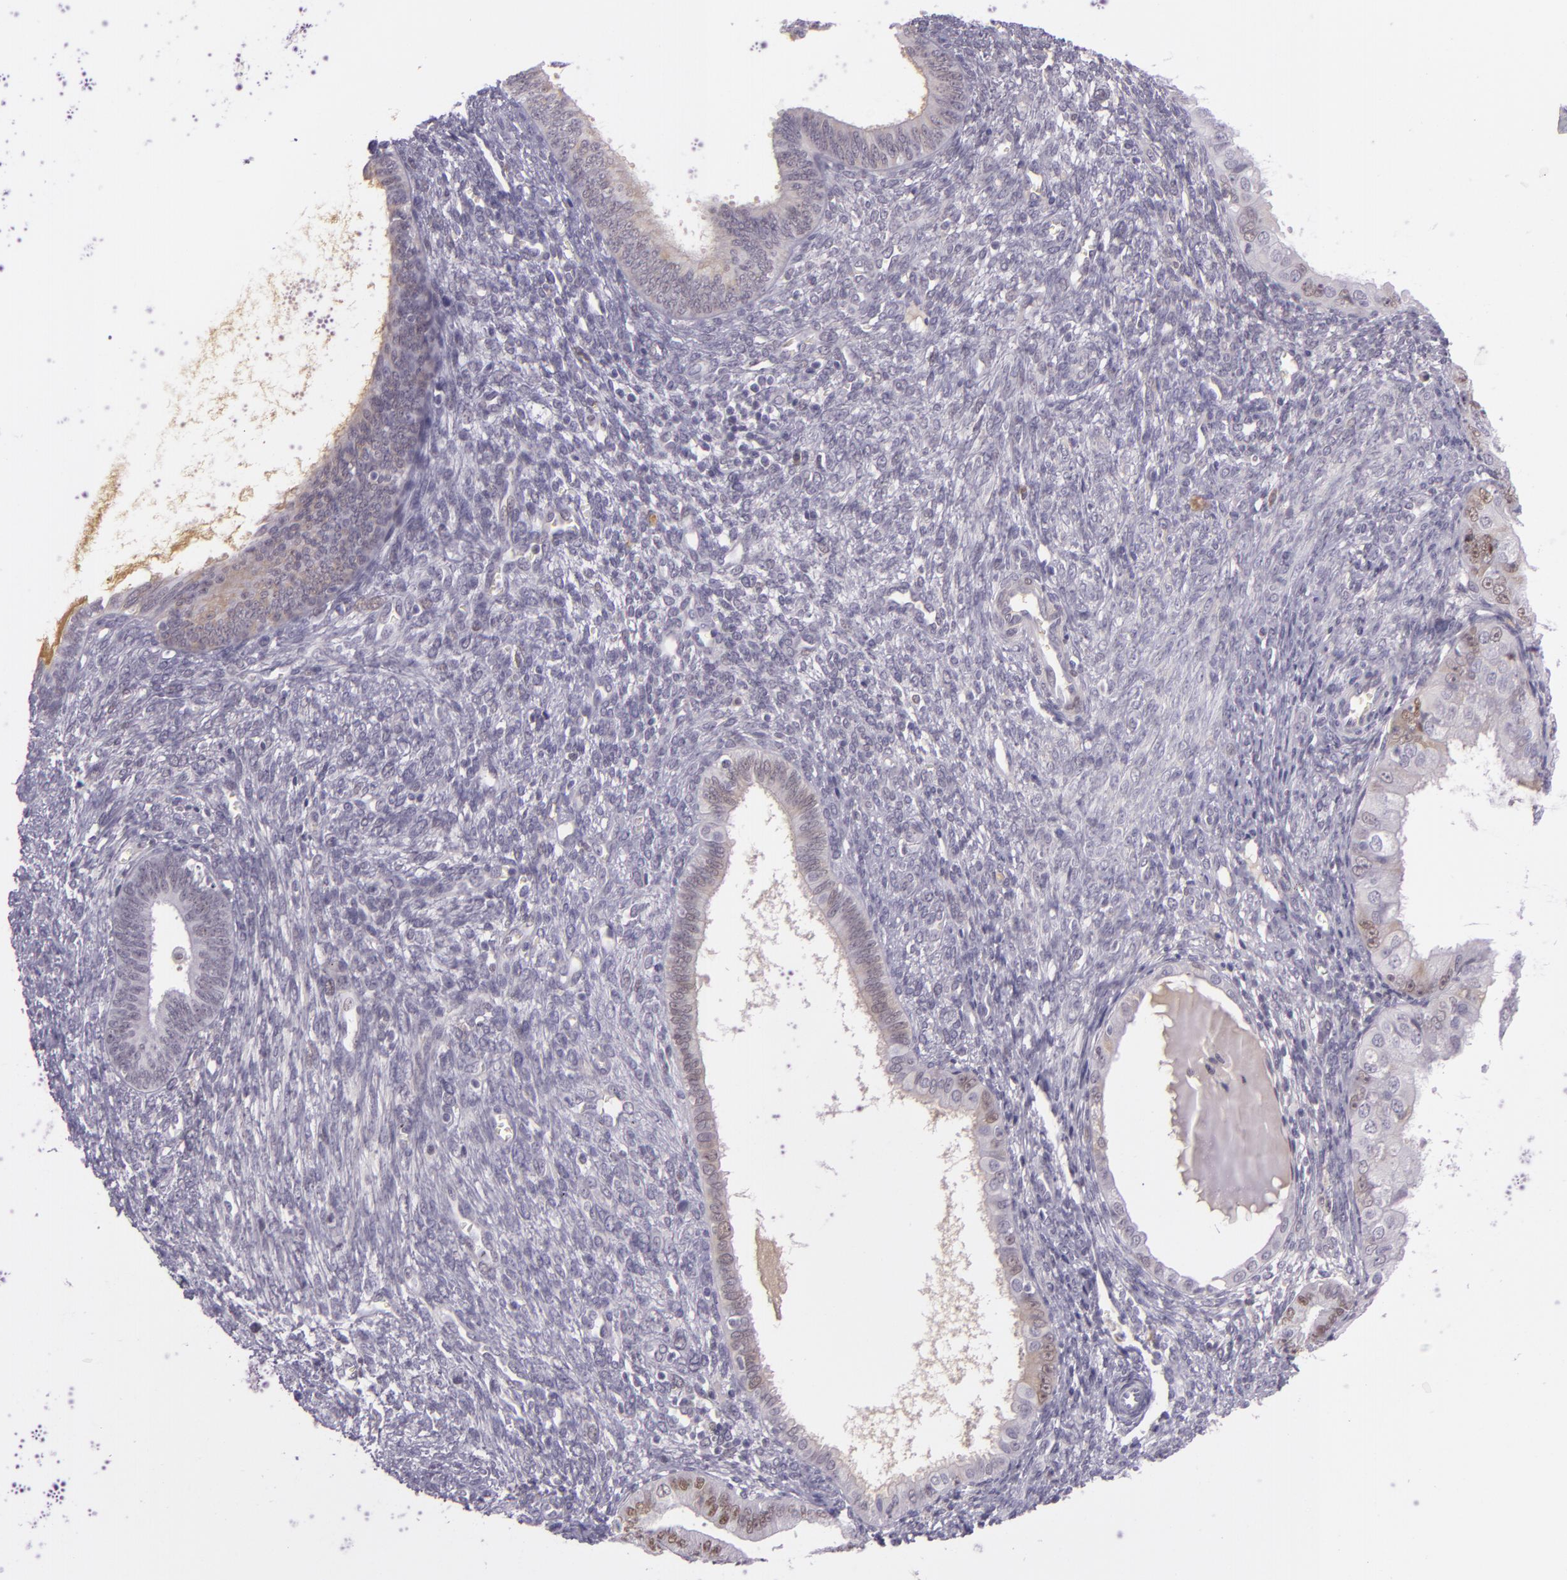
{"staining": {"intensity": "weak", "quantity": "<25%", "location": "nuclear"}, "tissue": "endometrial cancer", "cell_type": "Tumor cells", "image_type": "cancer", "snomed": [{"axis": "morphology", "description": "Adenocarcinoma, NOS"}, {"axis": "topography", "description": "Endometrium"}], "caption": "The micrograph reveals no significant positivity in tumor cells of endometrial cancer.", "gene": "CHEK2", "patient": {"sex": "female", "age": 76}}